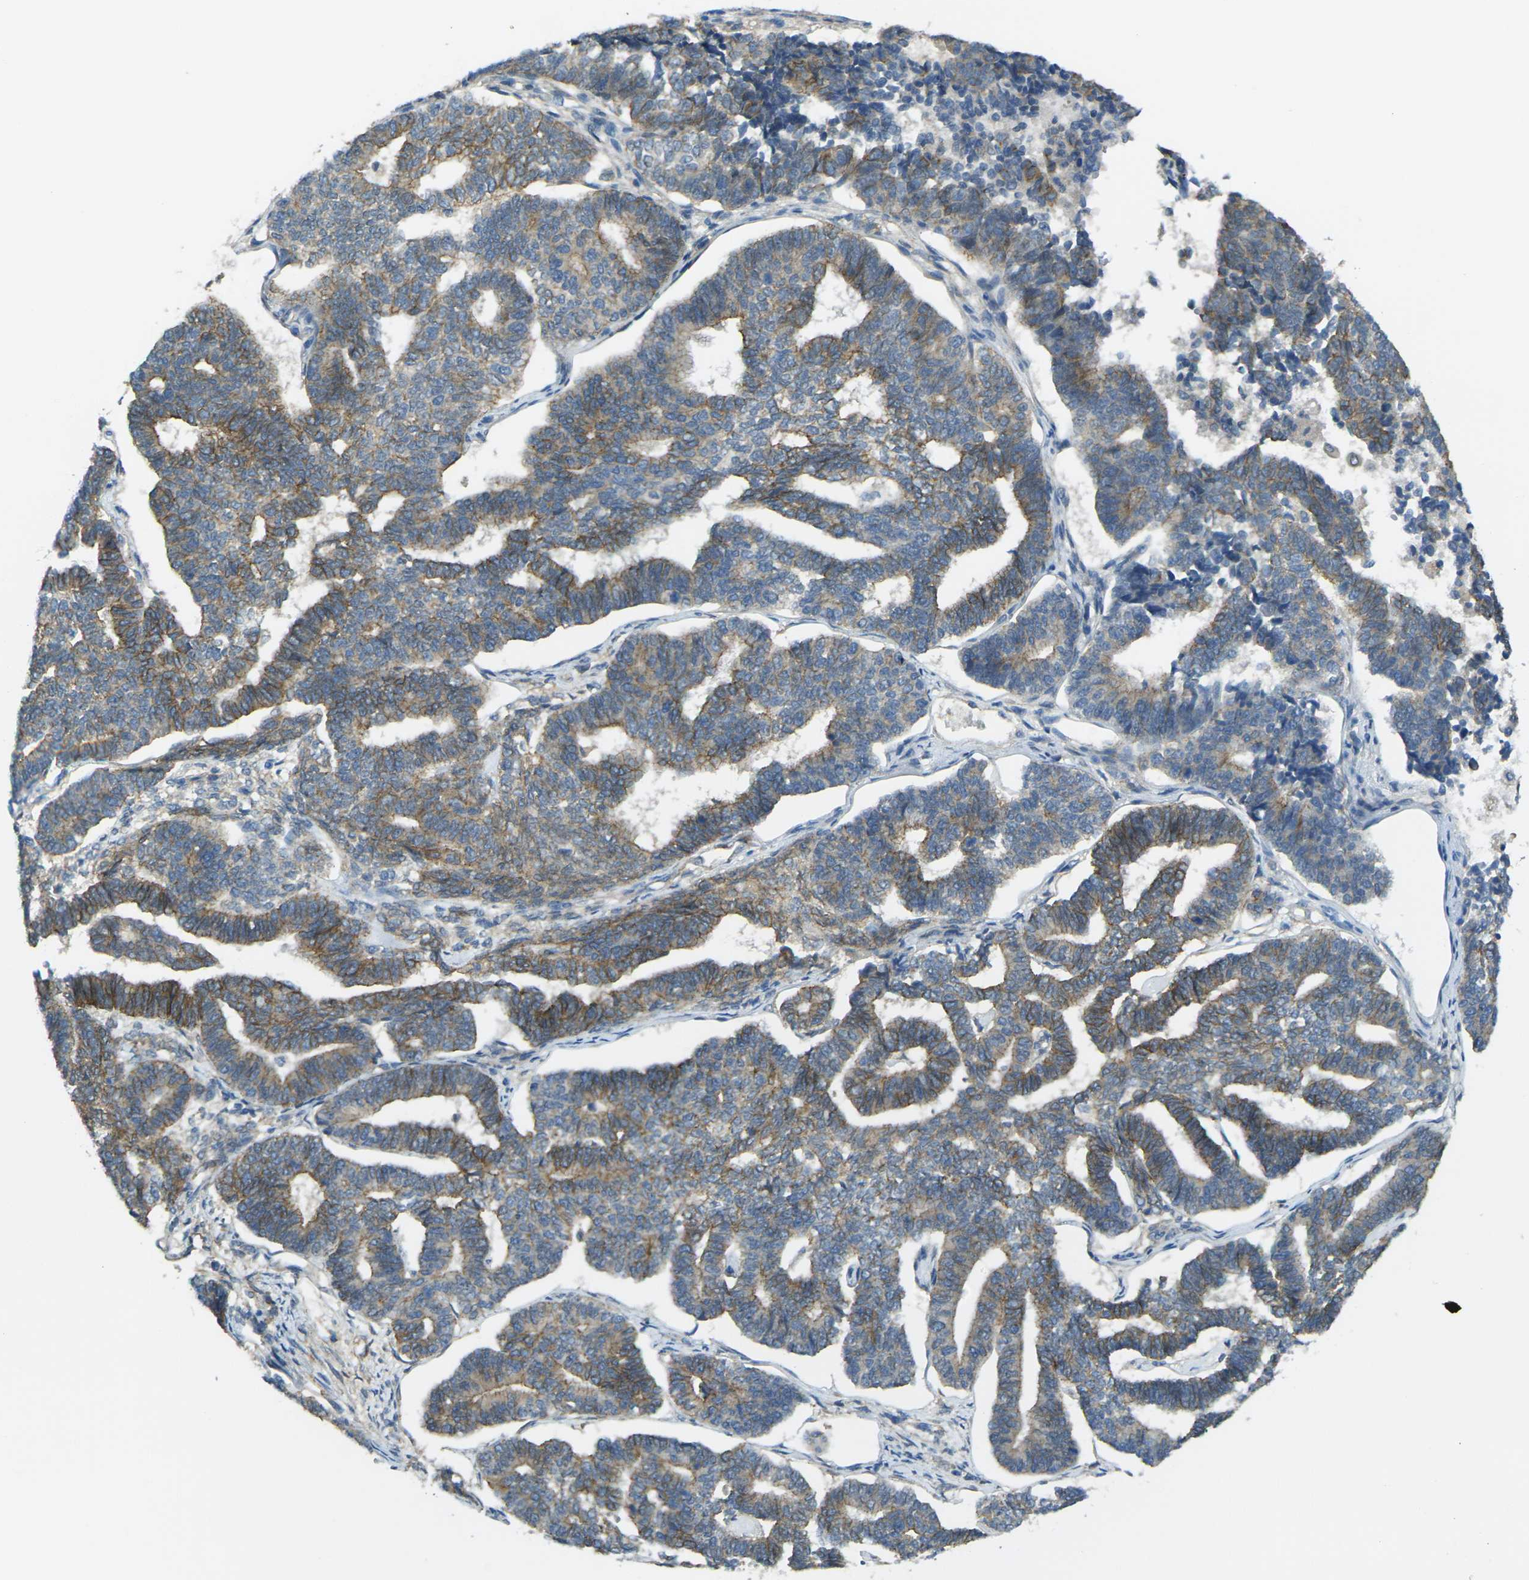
{"staining": {"intensity": "moderate", "quantity": "25%-75%", "location": "cytoplasmic/membranous"}, "tissue": "endometrial cancer", "cell_type": "Tumor cells", "image_type": "cancer", "snomed": [{"axis": "morphology", "description": "Adenocarcinoma, NOS"}, {"axis": "topography", "description": "Endometrium"}], "caption": "The immunohistochemical stain highlights moderate cytoplasmic/membranous expression in tumor cells of adenocarcinoma (endometrial) tissue. (brown staining indicates protein expression, while blue staining denotes nuclei).", "gene": "RHBDD1", "patient": {"sex": "female", "age": 70}}